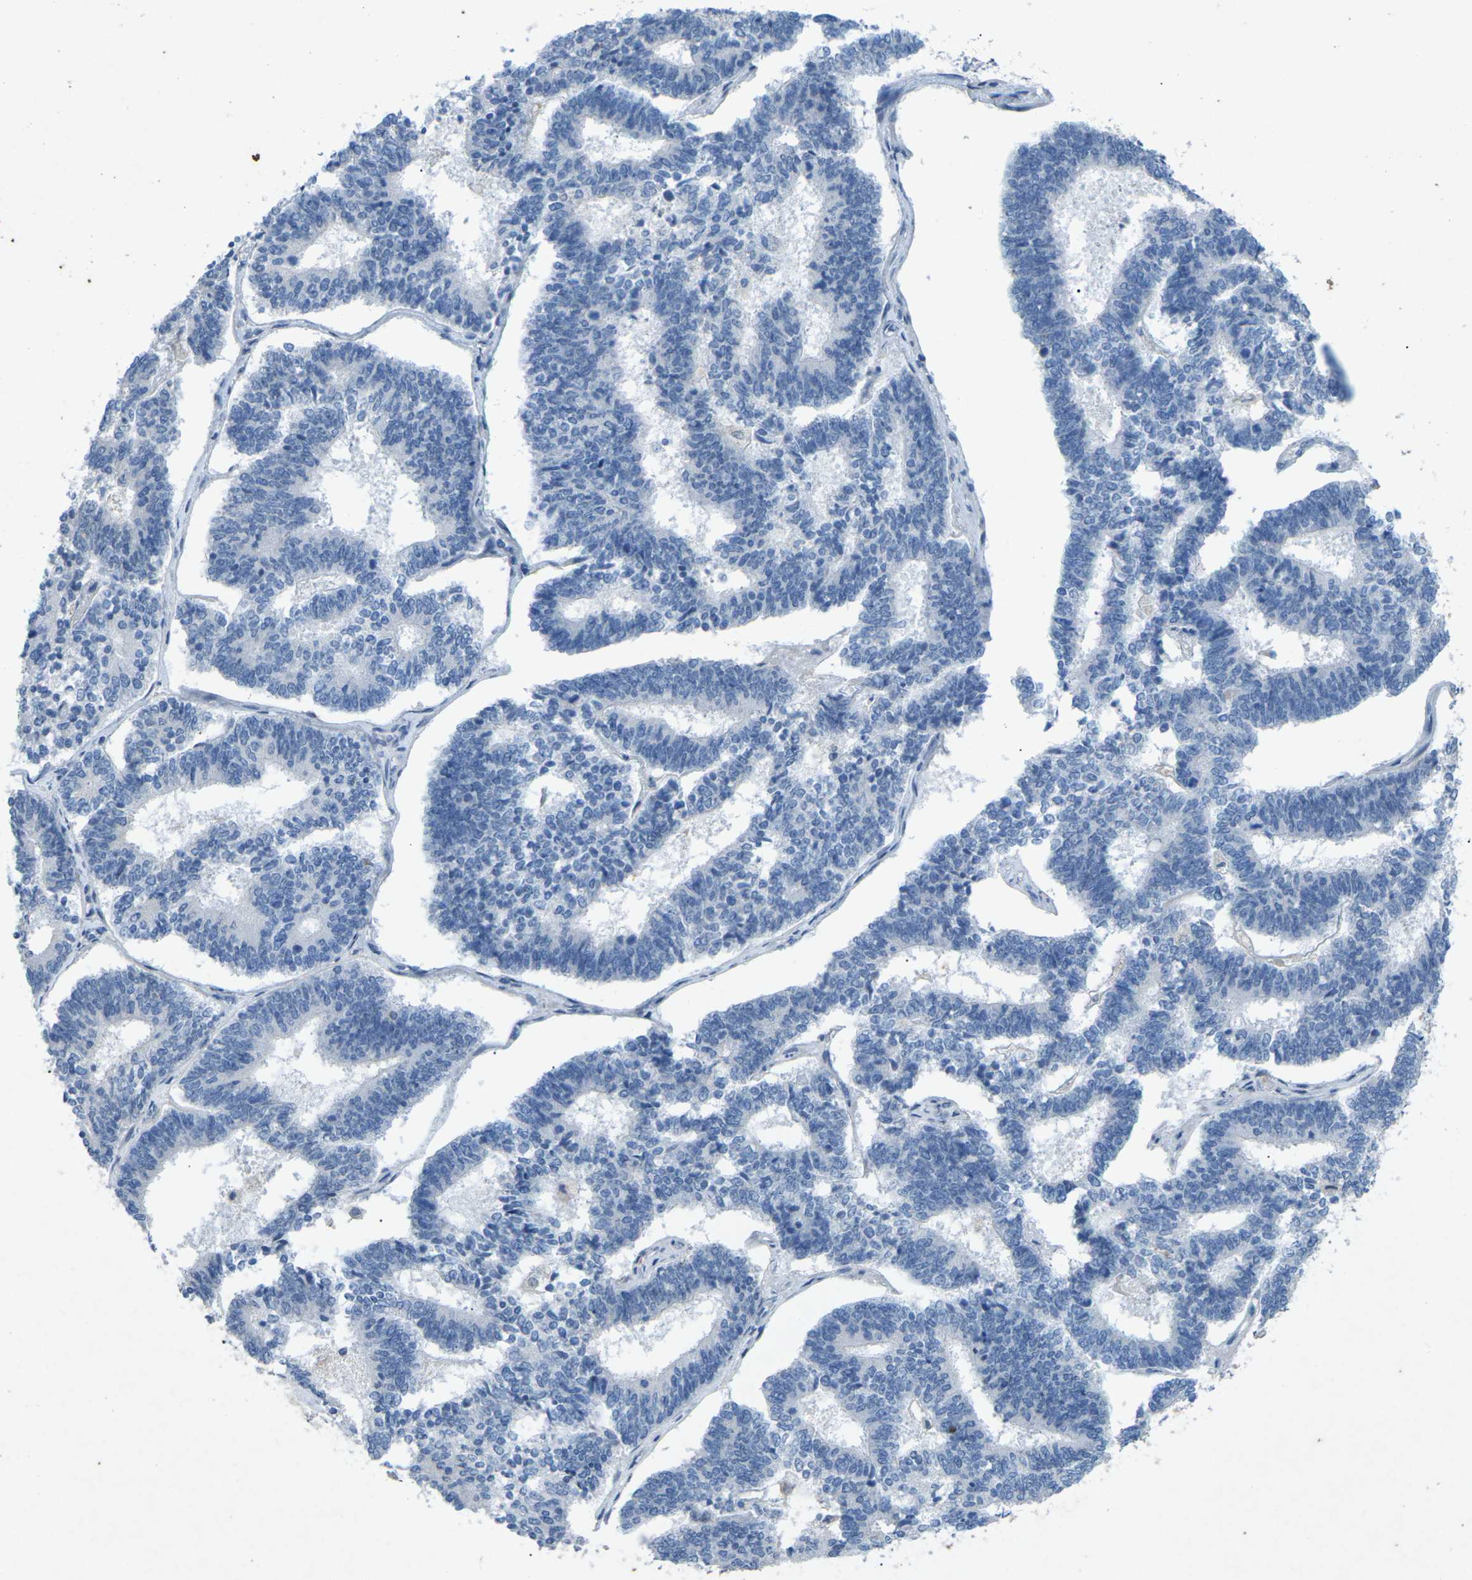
{"staining": {"intensity": "negative", "quantity": "none", "location": "none"}, "tissue": "endometrial cancer", "cell_type": "Tumor cells", "image_type": "cancer", "snomed": [{"axis": "morphology", "description": "Adenocarcinoma, NOS"}, {"axis": "topography", "description": "Endometrium"}], "caption": "Immunohistochemical staining of human adenocarcinoma (endometrial) exhibits no significant positivity in tumor cells. Nuclei are stained in blue.", "gene": "A1BG", "patient": {"sex": "female", "age": 70}}